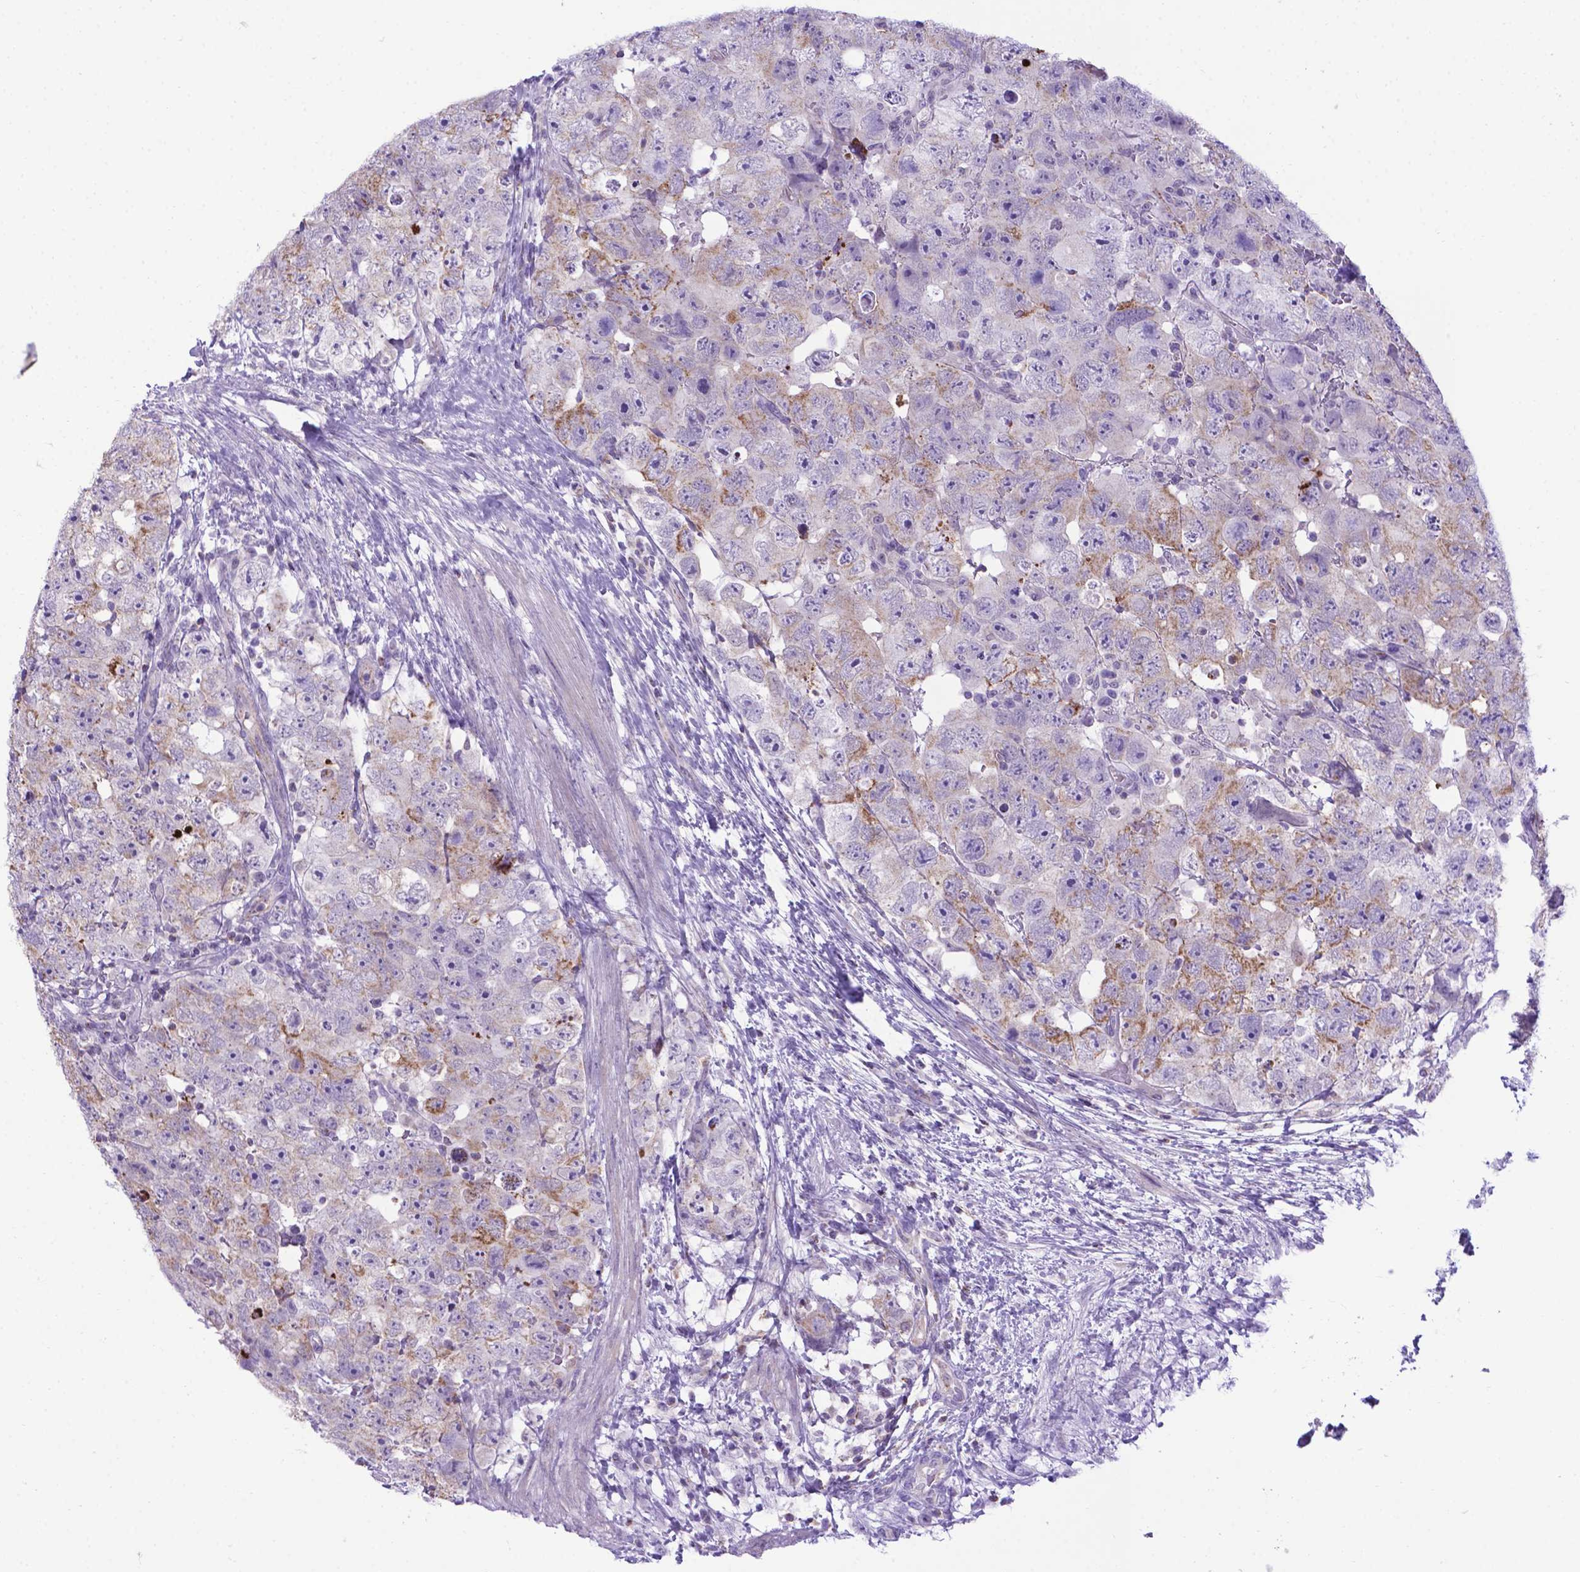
{"staining": {"intensity": "weak", "quantity": "<25%", "location": "cytoplasmic/membranous"}, "tissue": "testis cancer", "cell_type": "Tumor cells", "image_type": "cancer", "snomed": [{"axis": "morphology", "description": "Carcinoma, Embryonal, NOS"}, {"axis": "topography", "description": "Testis"}], "caption": "Immunohistochemistry image of human testis embryonal carcinoma stained for a protein (brown), which demonstrates no expression in tumor cells.", "gene": "POU3F3", "patient": {"sex": "male", "age": 24}}